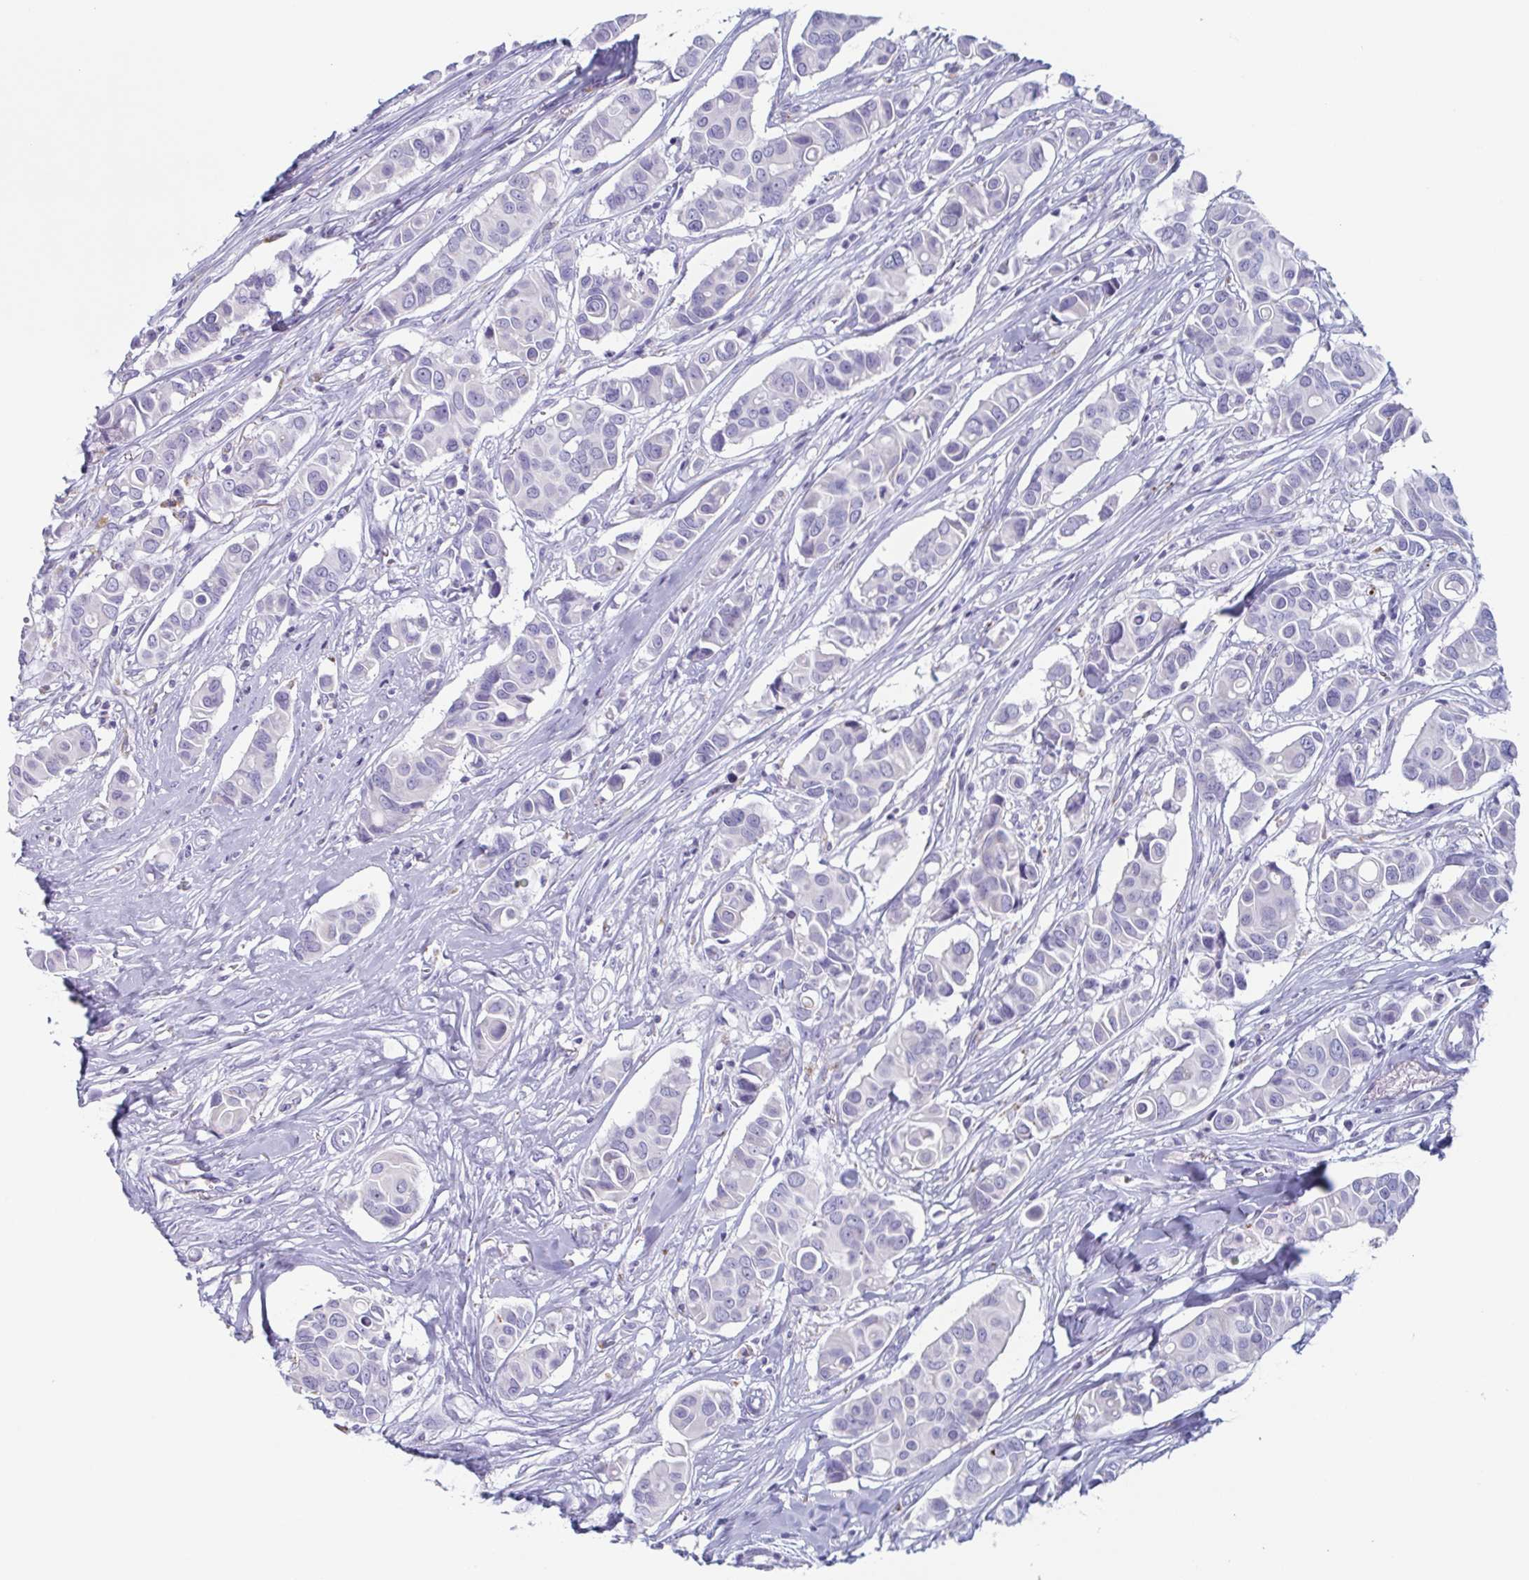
{"staining": {"intensity": "negative", "quantity": "none", "location": "none"}, "tissue": "breast cancer", "cell_type": "Tumor cells", "image_type": "cancer", "snomed": [{"axis": "morphology", "description": "Normal tissue, NOS"}, {"axis": "morphology", "description": "Duct carcinoma"}, {"axis": "topography", "description": "Skin"}, {"axis": "topography", "description": "Breast"}], "caption": "Immunohistochemical staining of breast cancer (infiltrating ductal carcinoma) demonstrates no significant positivity in tumor cells.", "gene": "LYRM2", "patient": {"sex": "female", "age": 54}}